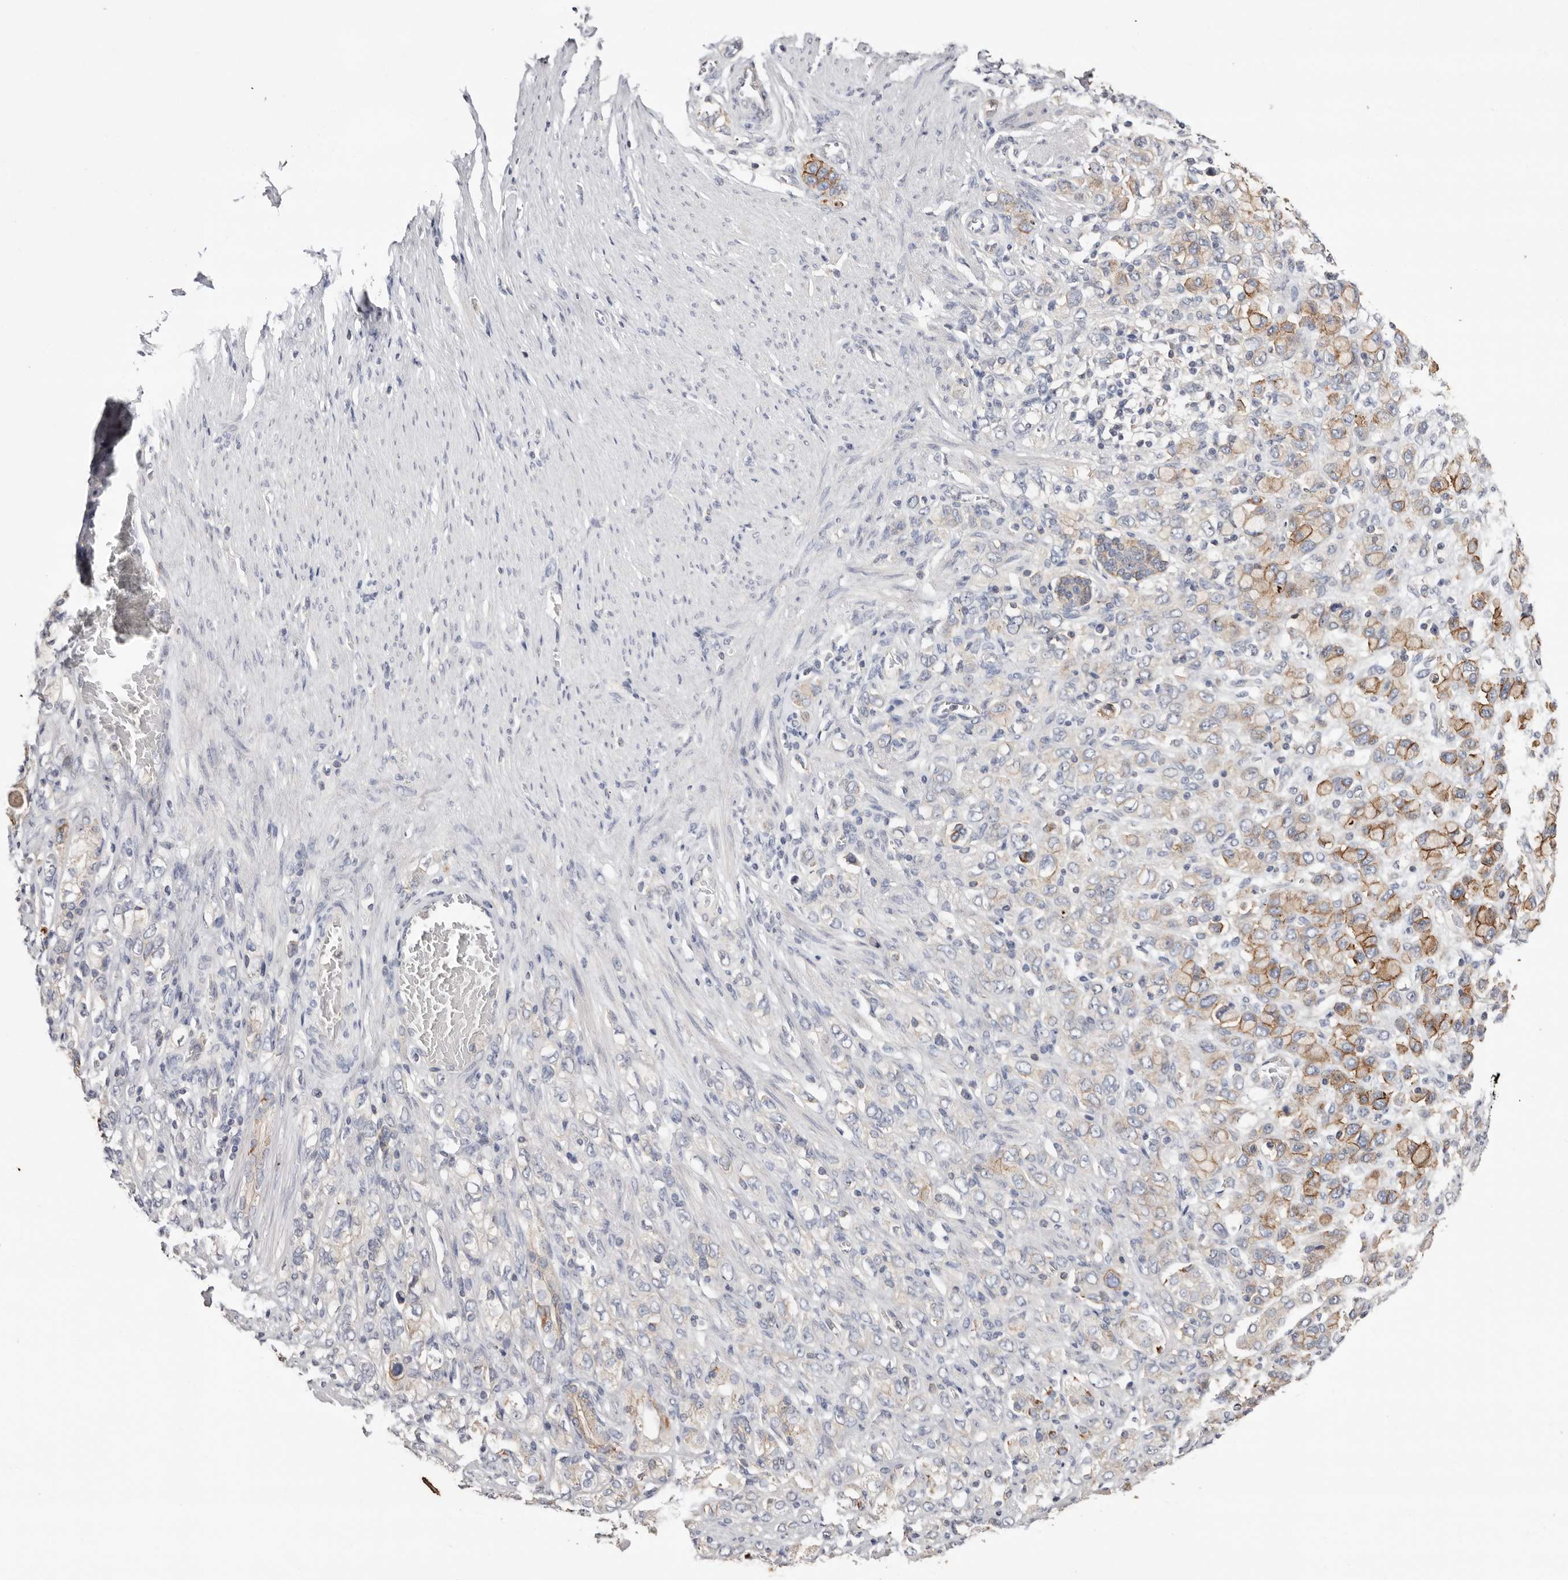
{"staining": {"intensity": "moderate", "quantity": "<25%", "location": "cytoplasmic/membranous"}, "tissue": "stomach cancer", "cell_type": "Tumor cells", "image_type": "cancer", "snomed": [{"axis": "morphology", "description": "Adenocarcinoma, NOS"}, {"axis": "topography", "description": "Stomach"}], "caption": "Stomach cancer (adenocarcinoma) tissue shows moderate cytoplasmic/membranous staining in approximately <25% of tumor cells, visualized by immunohistochemistry. (brown staining indicates protein expression, while blue staining denotes nuclei).", "gene": "S100A14", "patient": {"sex": "female", "age": 65}}